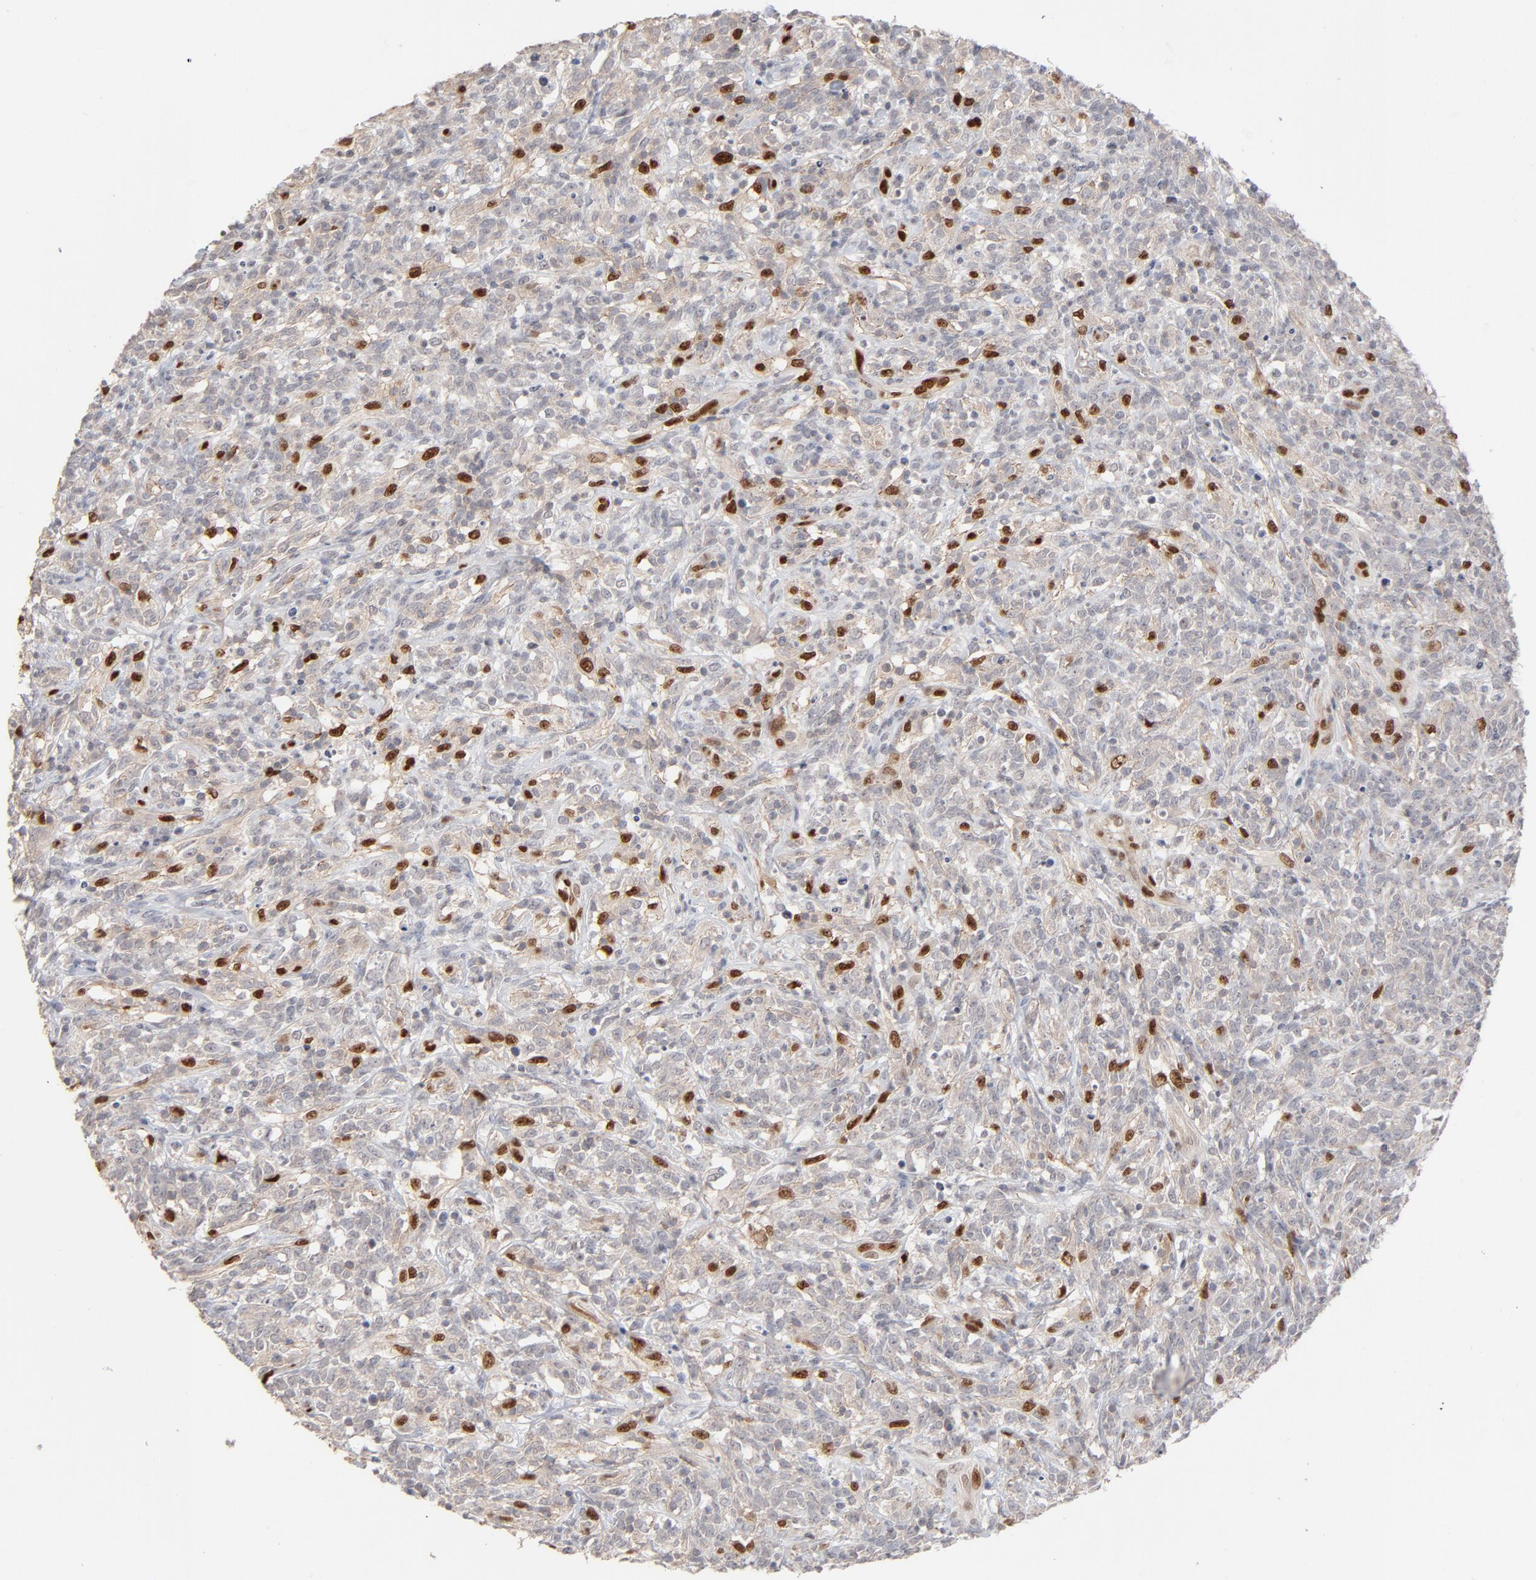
{"staining": {"intensity": "negative", "quantity": "none", "location": "none"}, "tissue": "lymphoma", "cell_type": "Tumor cells", "image_type": "cancer", "snomed": [{"axis": "morphology", "description": "Malignant lymphoma, non-Hodgkin's type, High grade"}, {"axis": "topography", "description": "Lymph node"}], "caption": "A high-resolution histopathology image shows IHC staining of lymphoma, which exhibits no significant expression in tumor cells.", "gene": "NFIB", "patient": {"sex": "female", "age": 73}}